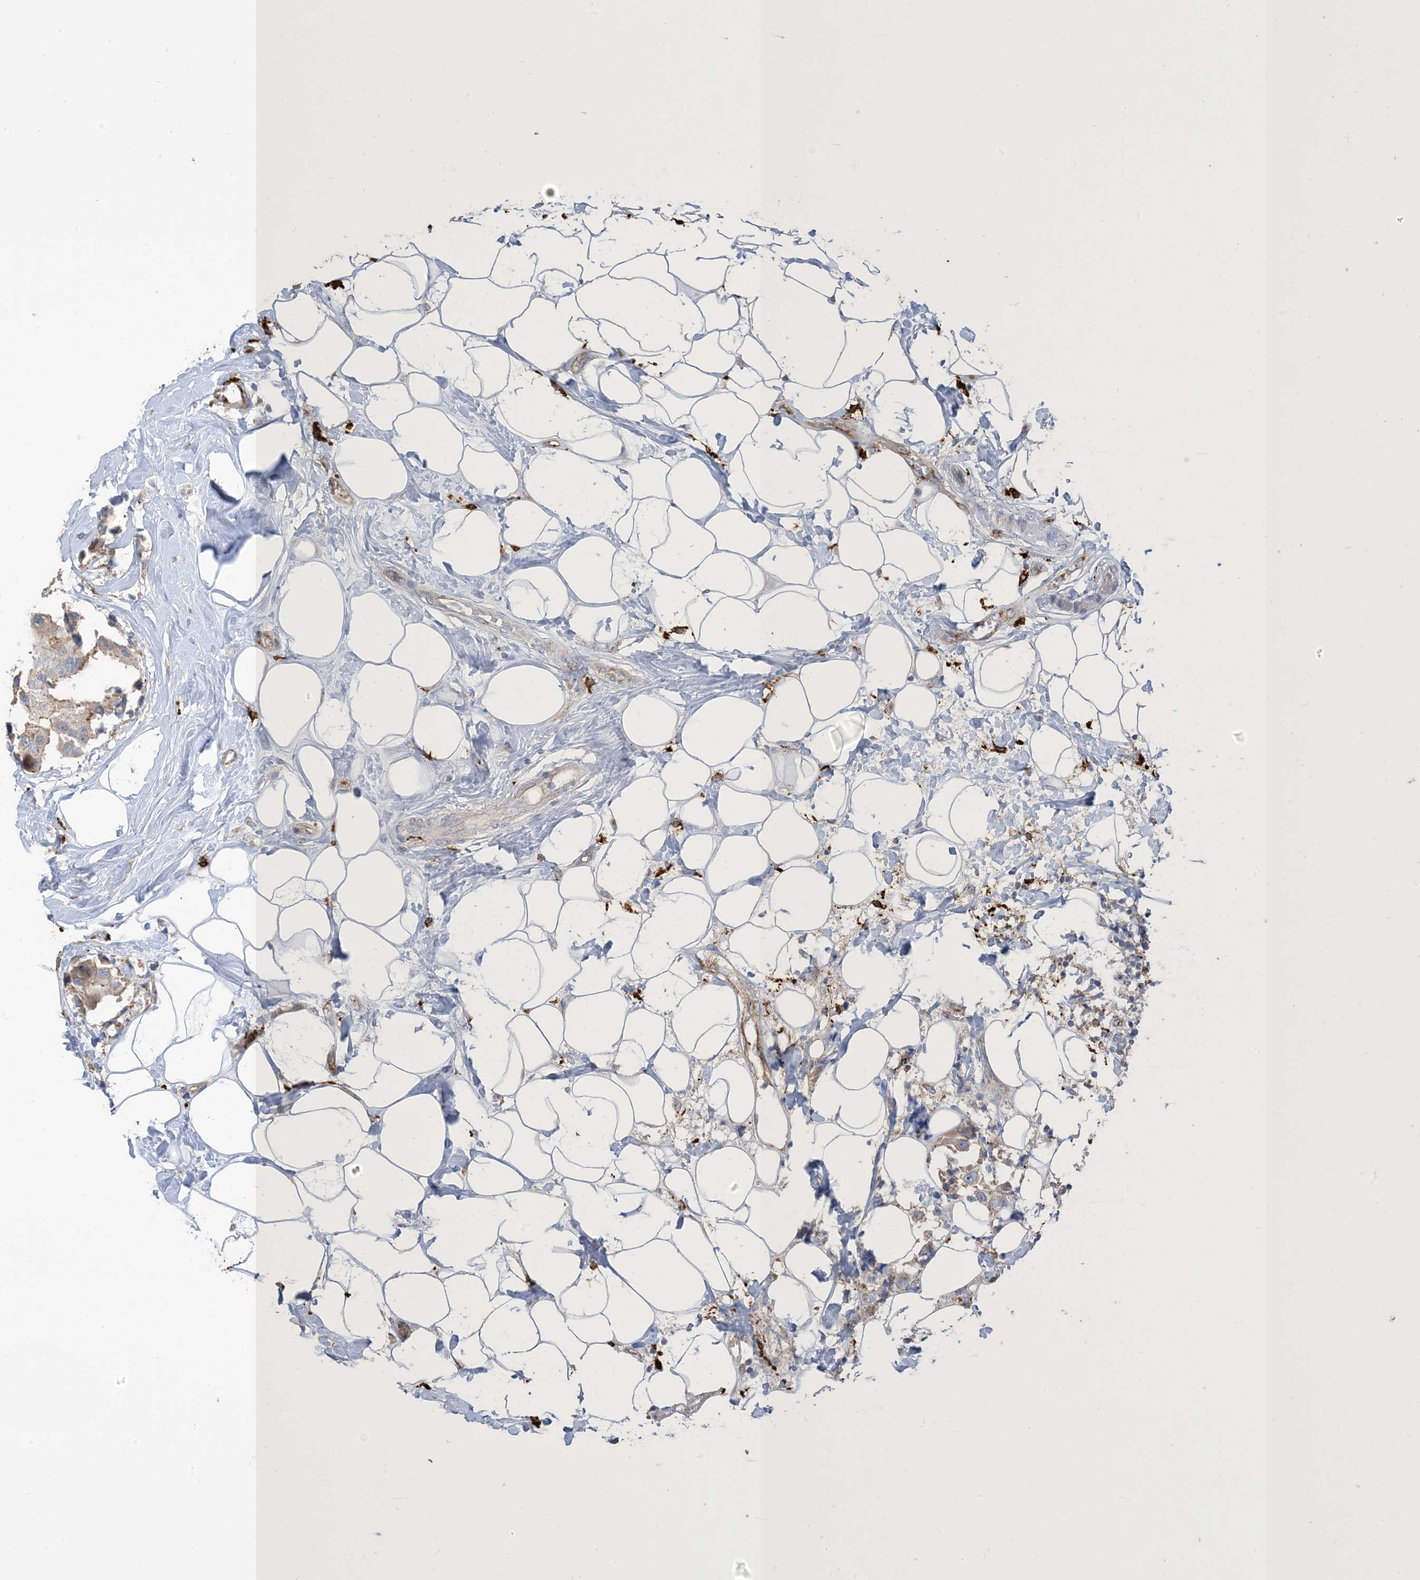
{"staining": {"intensity": "negative", "quantity": "none", "location": "none"}, "tissue": "breast cancer", "cell_type": "Tumor cells", "image_type": "cancer", "snomed": [{"axis": "morphology", "description": "Normal tissue, NOS"}, {"axis": "morphology", "description": "Duct carcinoma"}, {"axis": "topography", "description": "Breast"}], "caption": "A histopathology image of intraductal carcinoma (breast) stained for a protein demonstrates no brown staining in tumor cells.", "gene": "PEAR1", "patient": {"sex": "female", "age": 39}}